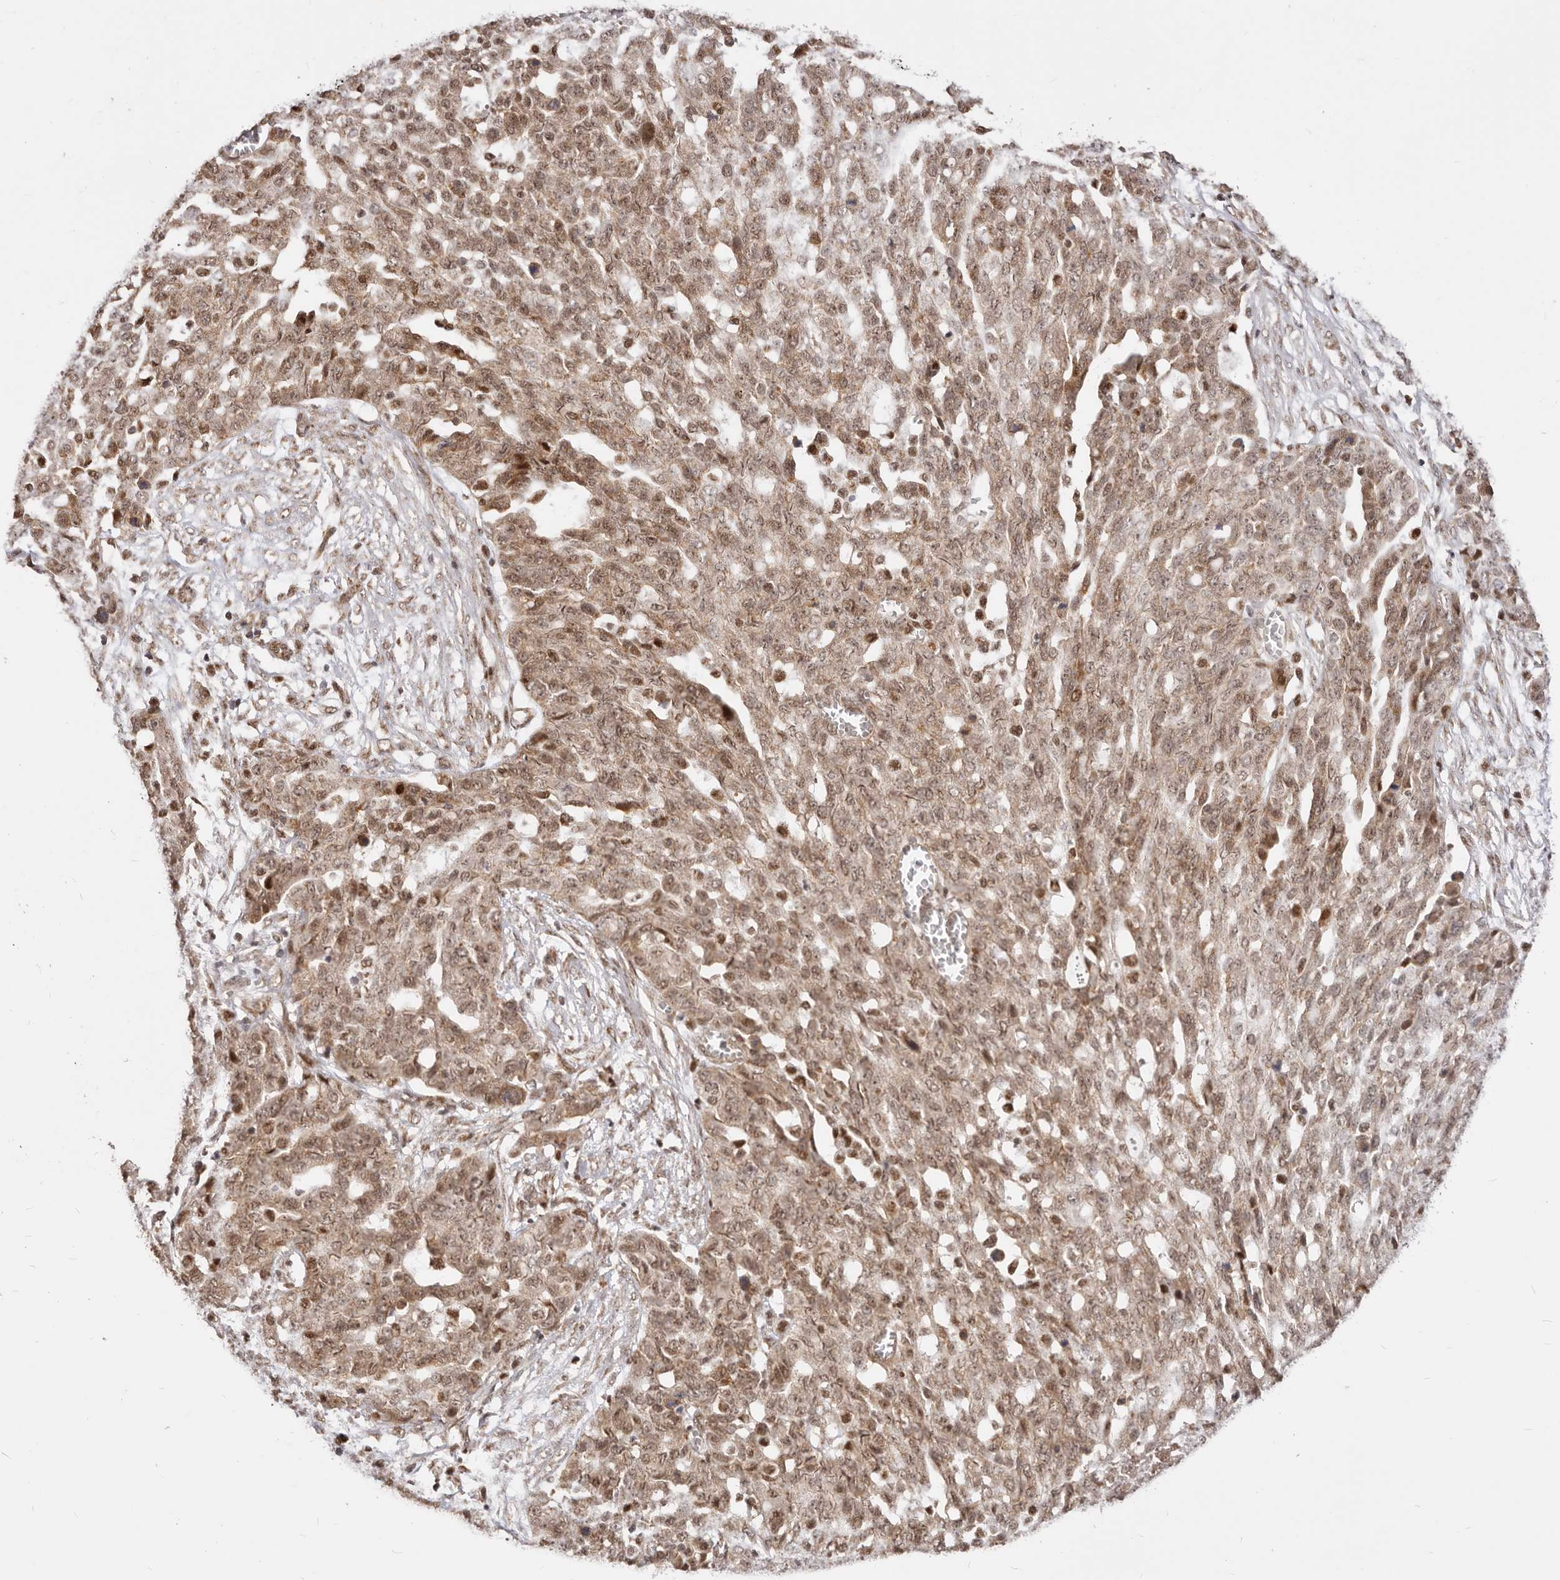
{"staining": {"intensity": "moderate", "quantity": ">75%", "location": "cytoplasmic/membranous,nuclear"}, "tissue": "ovarian cancer", "cell_type": "Tumor cells", "image_type": "cancer", "snomed": [{"axis": "morphology", "description": "Cystadenocarcinoma, serous, NOS"}, {"axis": "topography", "description": "Soft tissue"}, {"axis": "topography", "description": "Ovary"}], "caption": "Immunohistochemical staining of serous cystadenocarcinoma (ovarian) demonstrates medium levels of moderate cytoplasmic/membranous and nuclear protein positivity in about >75% of tumor cells. The protein of interest is shown in brown color, while the nuclei are stained blue.", "gene": "SEC14L1", "patient": {"sex": "female", "age": 57}}